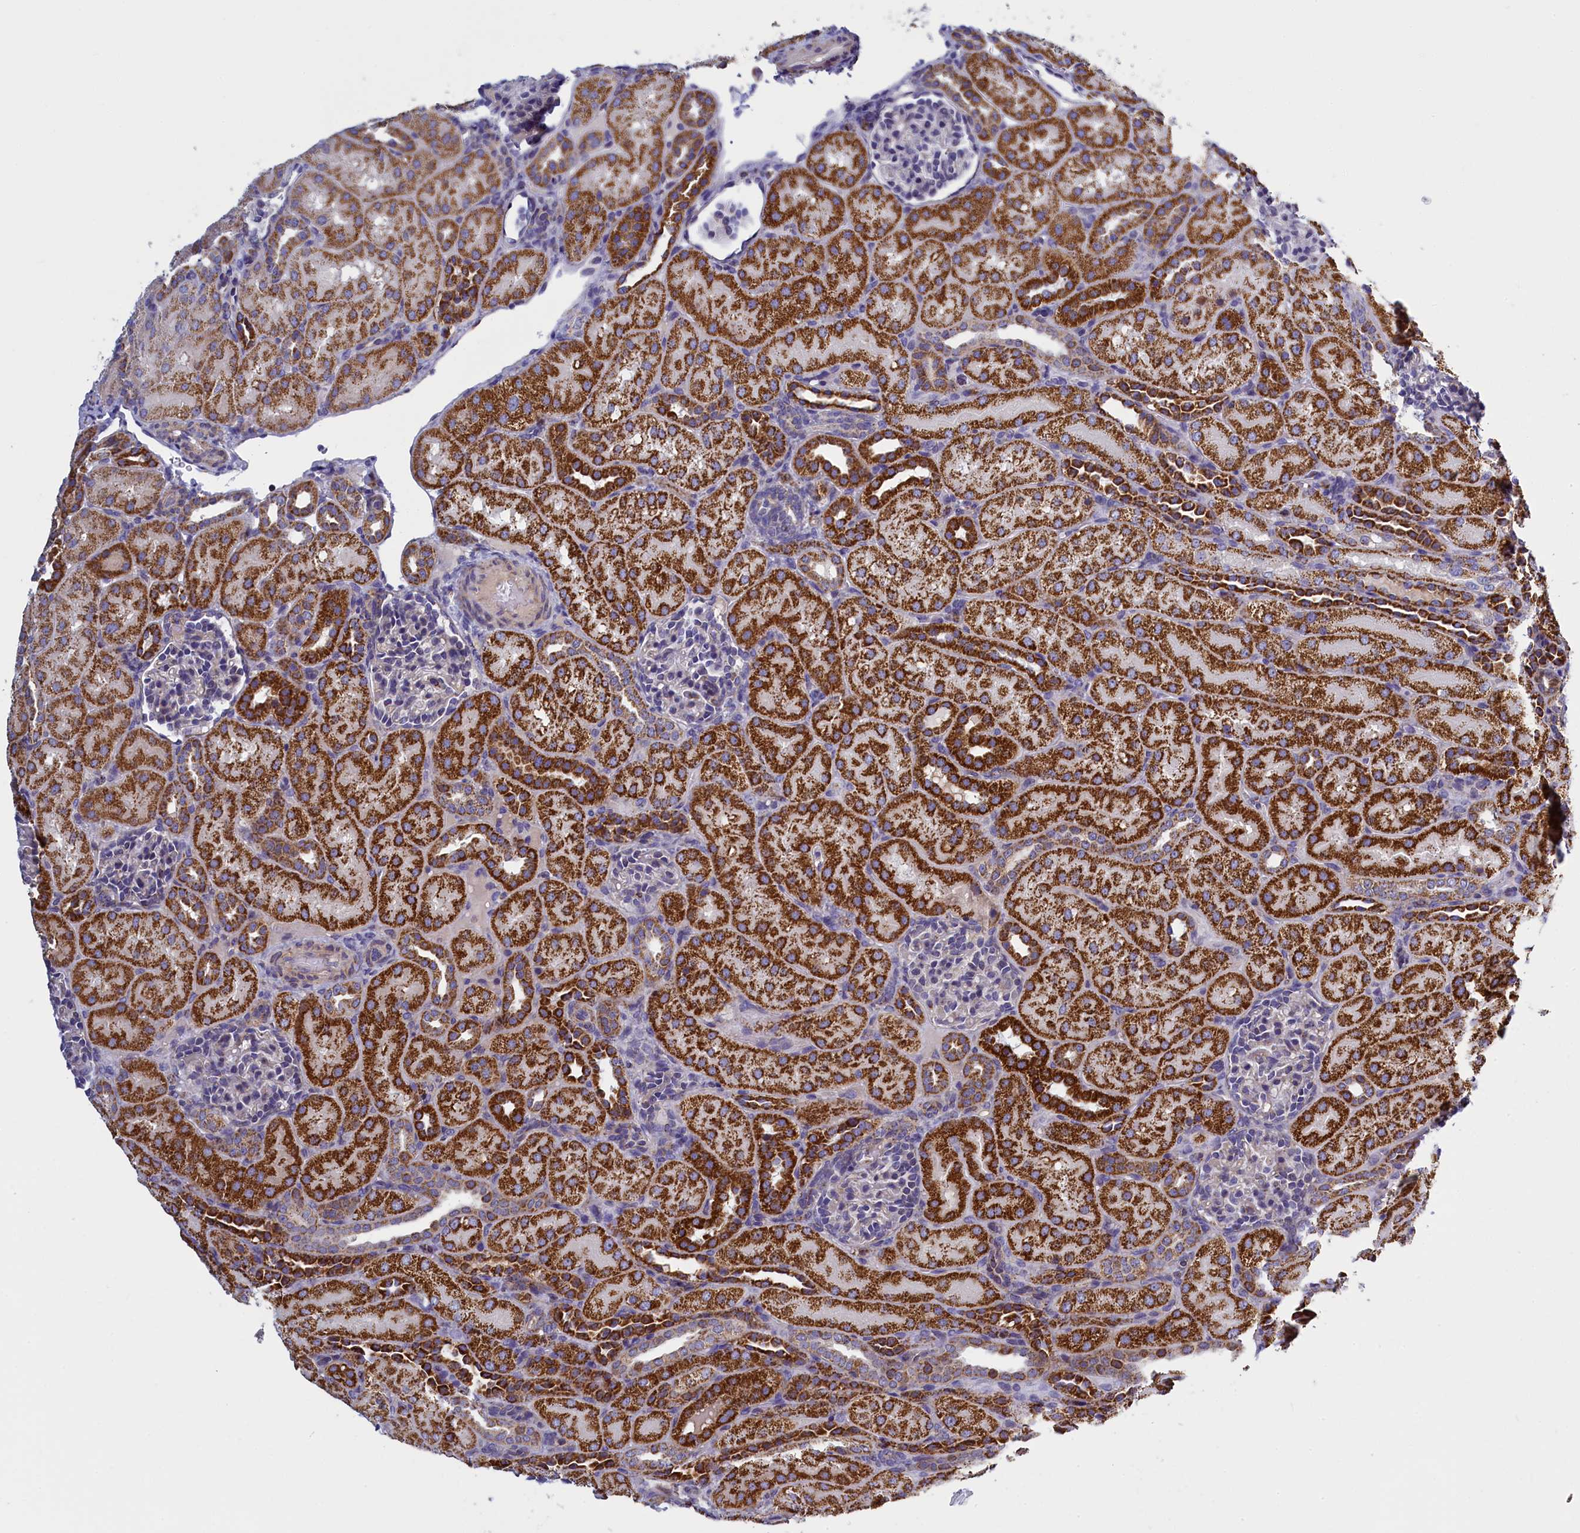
{"staining": {"intensity": "negative", "quantity": "none", "location": "none"}, "tissue": "kidney", "cell_type": "Cells in glomeruli", "image_type": "normal", "snomed": [{"axis": "morphology", "description": "Normal tissue, NOS"}, {"axis": "topography", "description": "Kidney"}], "caption": "Cells in glomeruli show no significant protein positivity in normal kidney. The staining is performed using DAB (3,3'-diaminobenzidine) brown chromogen with nuclei counter-stained in using hematoxylin.", "gene": "IFT122", "patient": {"sex": "male", "age": 1}}